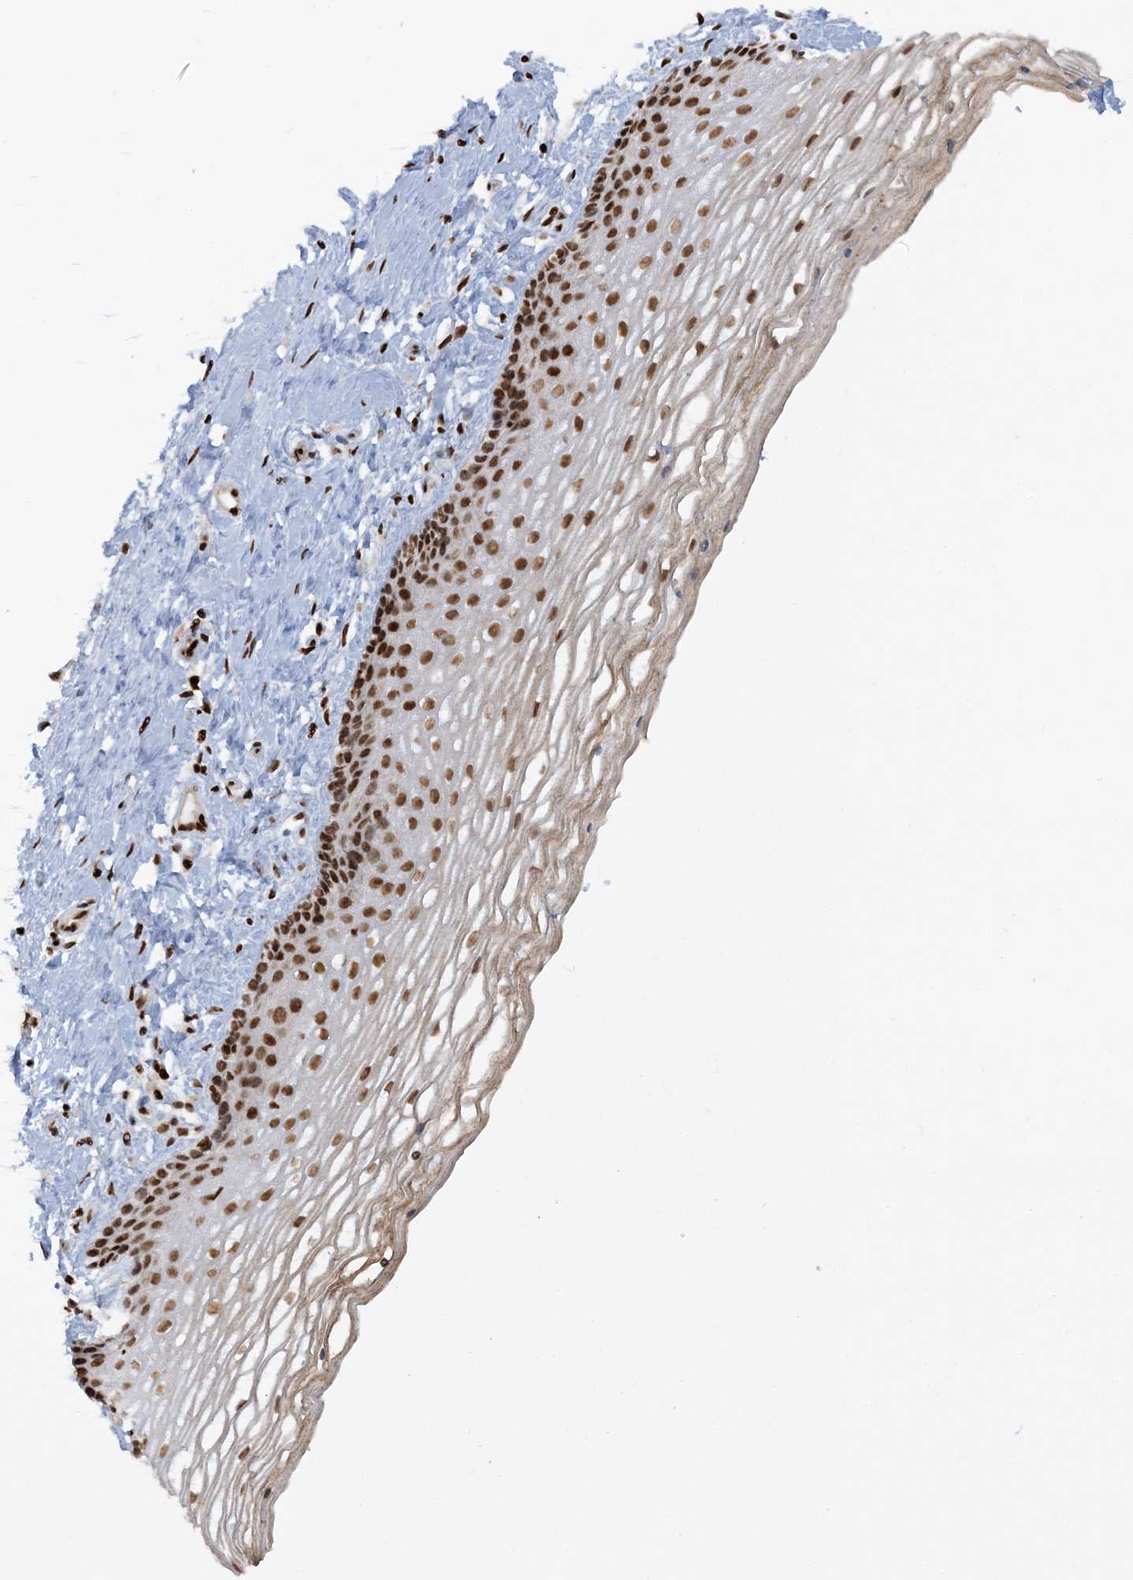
{"staining": {"intensity": "strong", "quantity": ">75%", "location": "nuclear"}, "tissue": "vagina", "cell_type": "Squamous epithelial cells", "image_type": "normal", "snomed": [{"axis": "morphology", "description": "Normal tissue, NOS"}, {"axis": "topography", "description": "Vagina"}], "caption": "Immunohistochemistry (IHC) image of unremarkable vagina stained for a protein (brown), which demonstrates high levels of strong nuclear expression in approximately >75% of squamous epithelial cells.", "gene": "DELE1", "patient": {"sex": "female", "age": 46}}